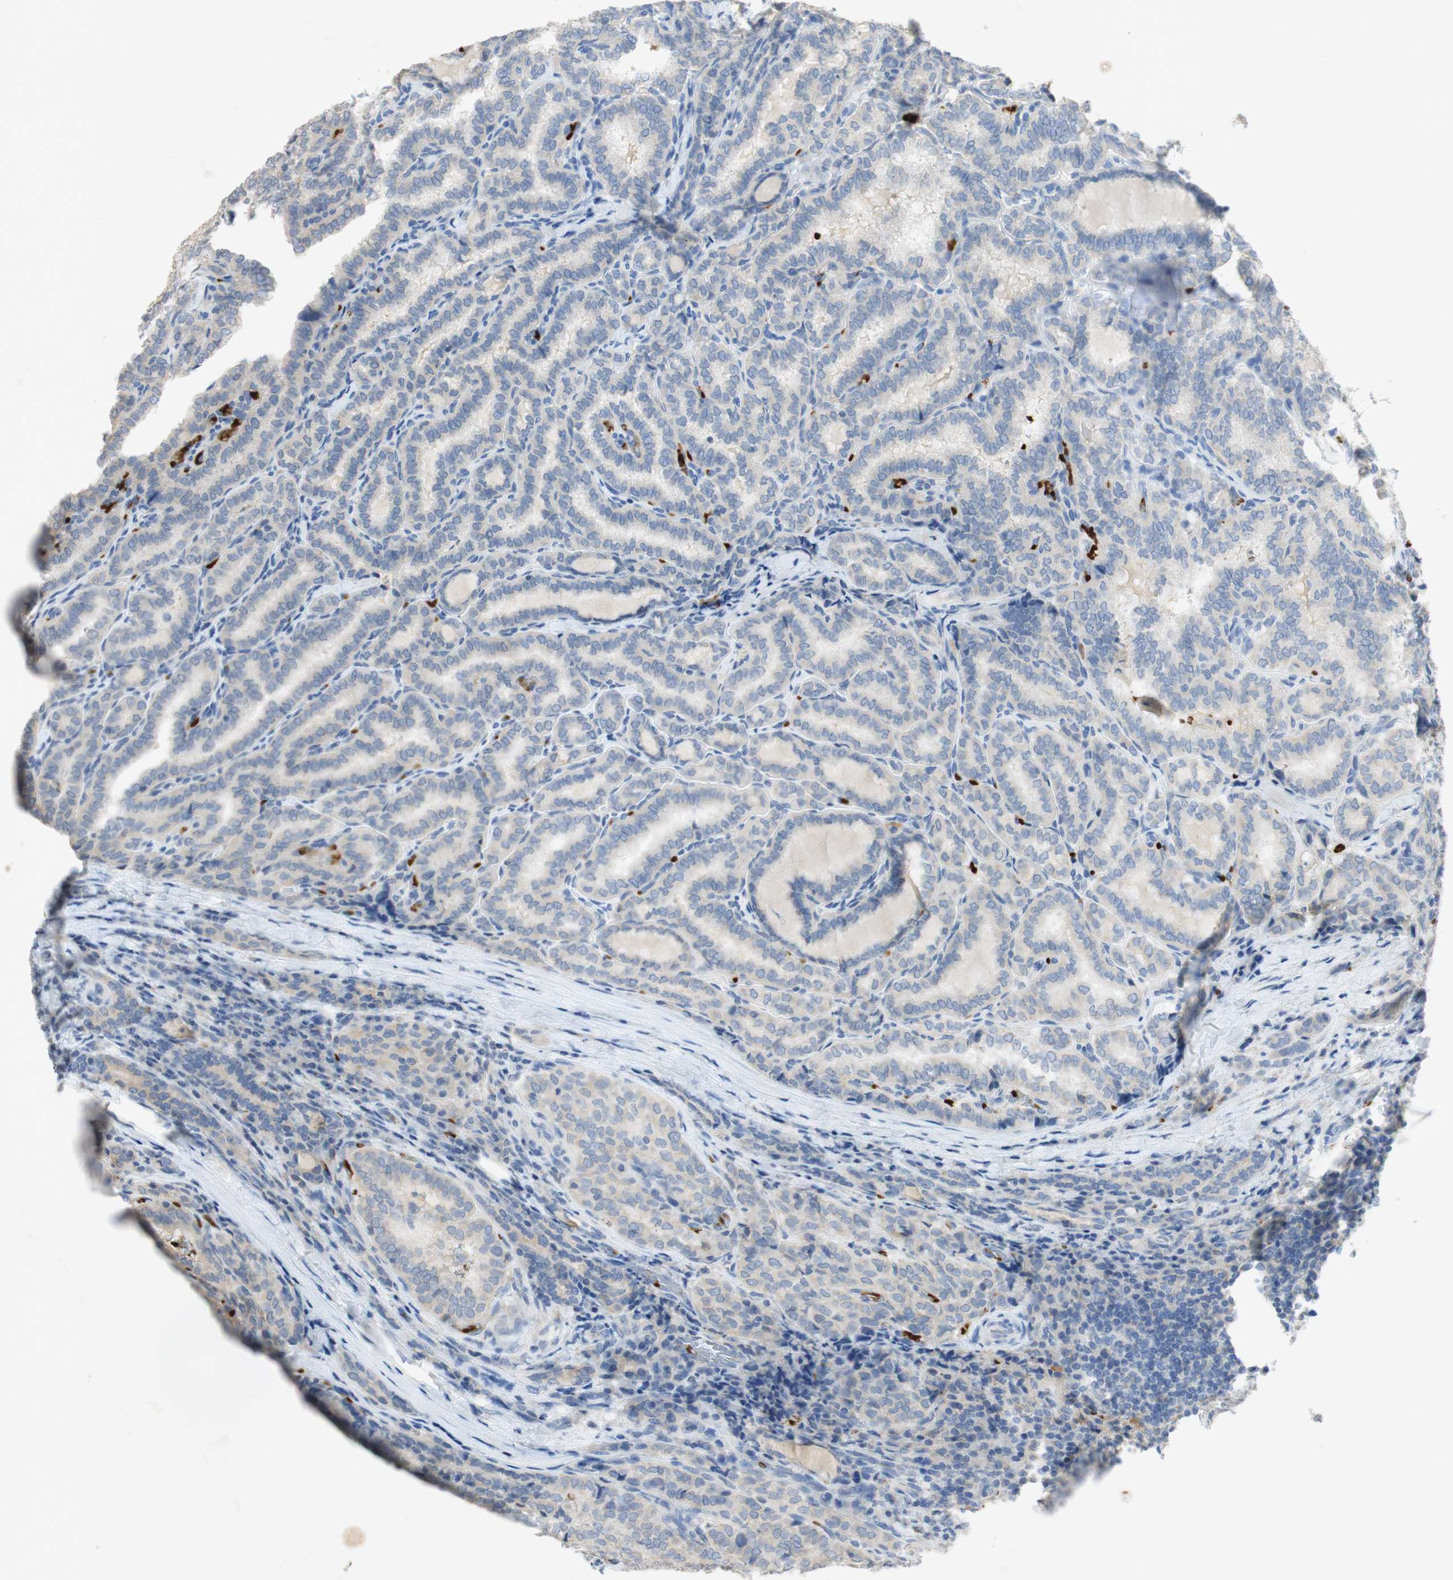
{"staining": {"intensity": "negative", "quantity": "none", "location": "none"}, "tissue": "thyroid cancer", "cell_type": "Tumor cells", "image_type": "cancer", "snomed": [{"axis": "morphology", "description": "Normal tissue, NOS"}, {"axis": "morphology", "description": "Papillary adenocarcinoma, NOS"}, {"axis": "topography", "description": "Thyroid gland"}], "caption": "High power microscopy micrograph of an IHC micrograph of thyroid cancer, revealing no significant staining in tumor cells.", "gene": "EPO", "patient": {"sex": "female", "age": 30}}